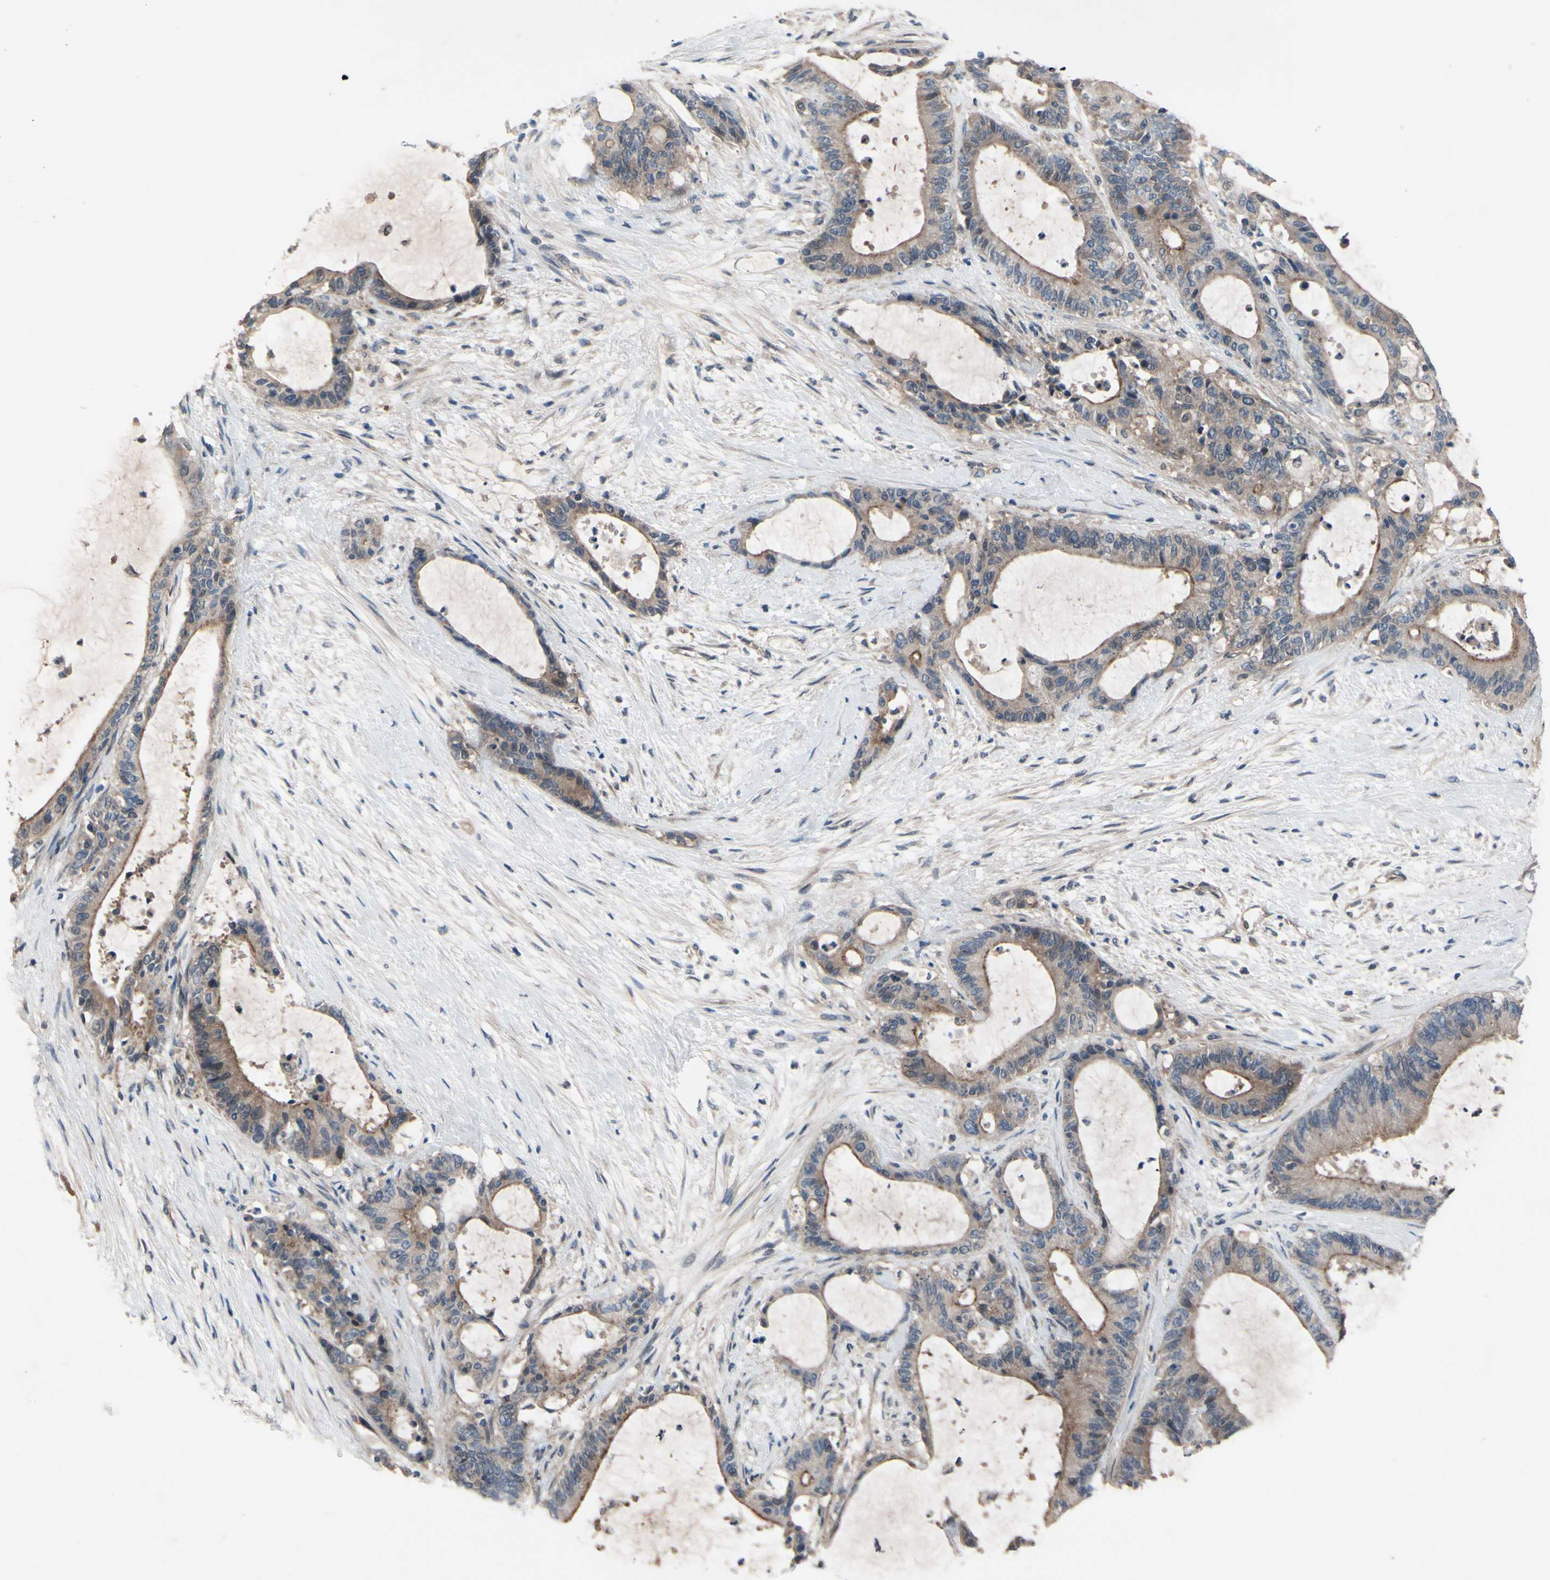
{"staining": {"intensity": "moderate", "quantity": ">75%", "location": "cytoplasmic/membranous"}, "tissue": "liver cancer", "cell_type": "Tumor cells", "image_type": "cancer", "snomed": [{"axis": "morphology", "description": "Cholangiocarcinoma"}, {"axis": "topography", "description": "Liver"}], "caption": "DAB immunohistochemical staining of human cholangiocarcinoma (liver) shows moderate cytoplasmic/membranous protein staining in approximately >75% of tumor cells.", "gene": "ICAM5", "patient": {"sex": "female", "age": 73}}